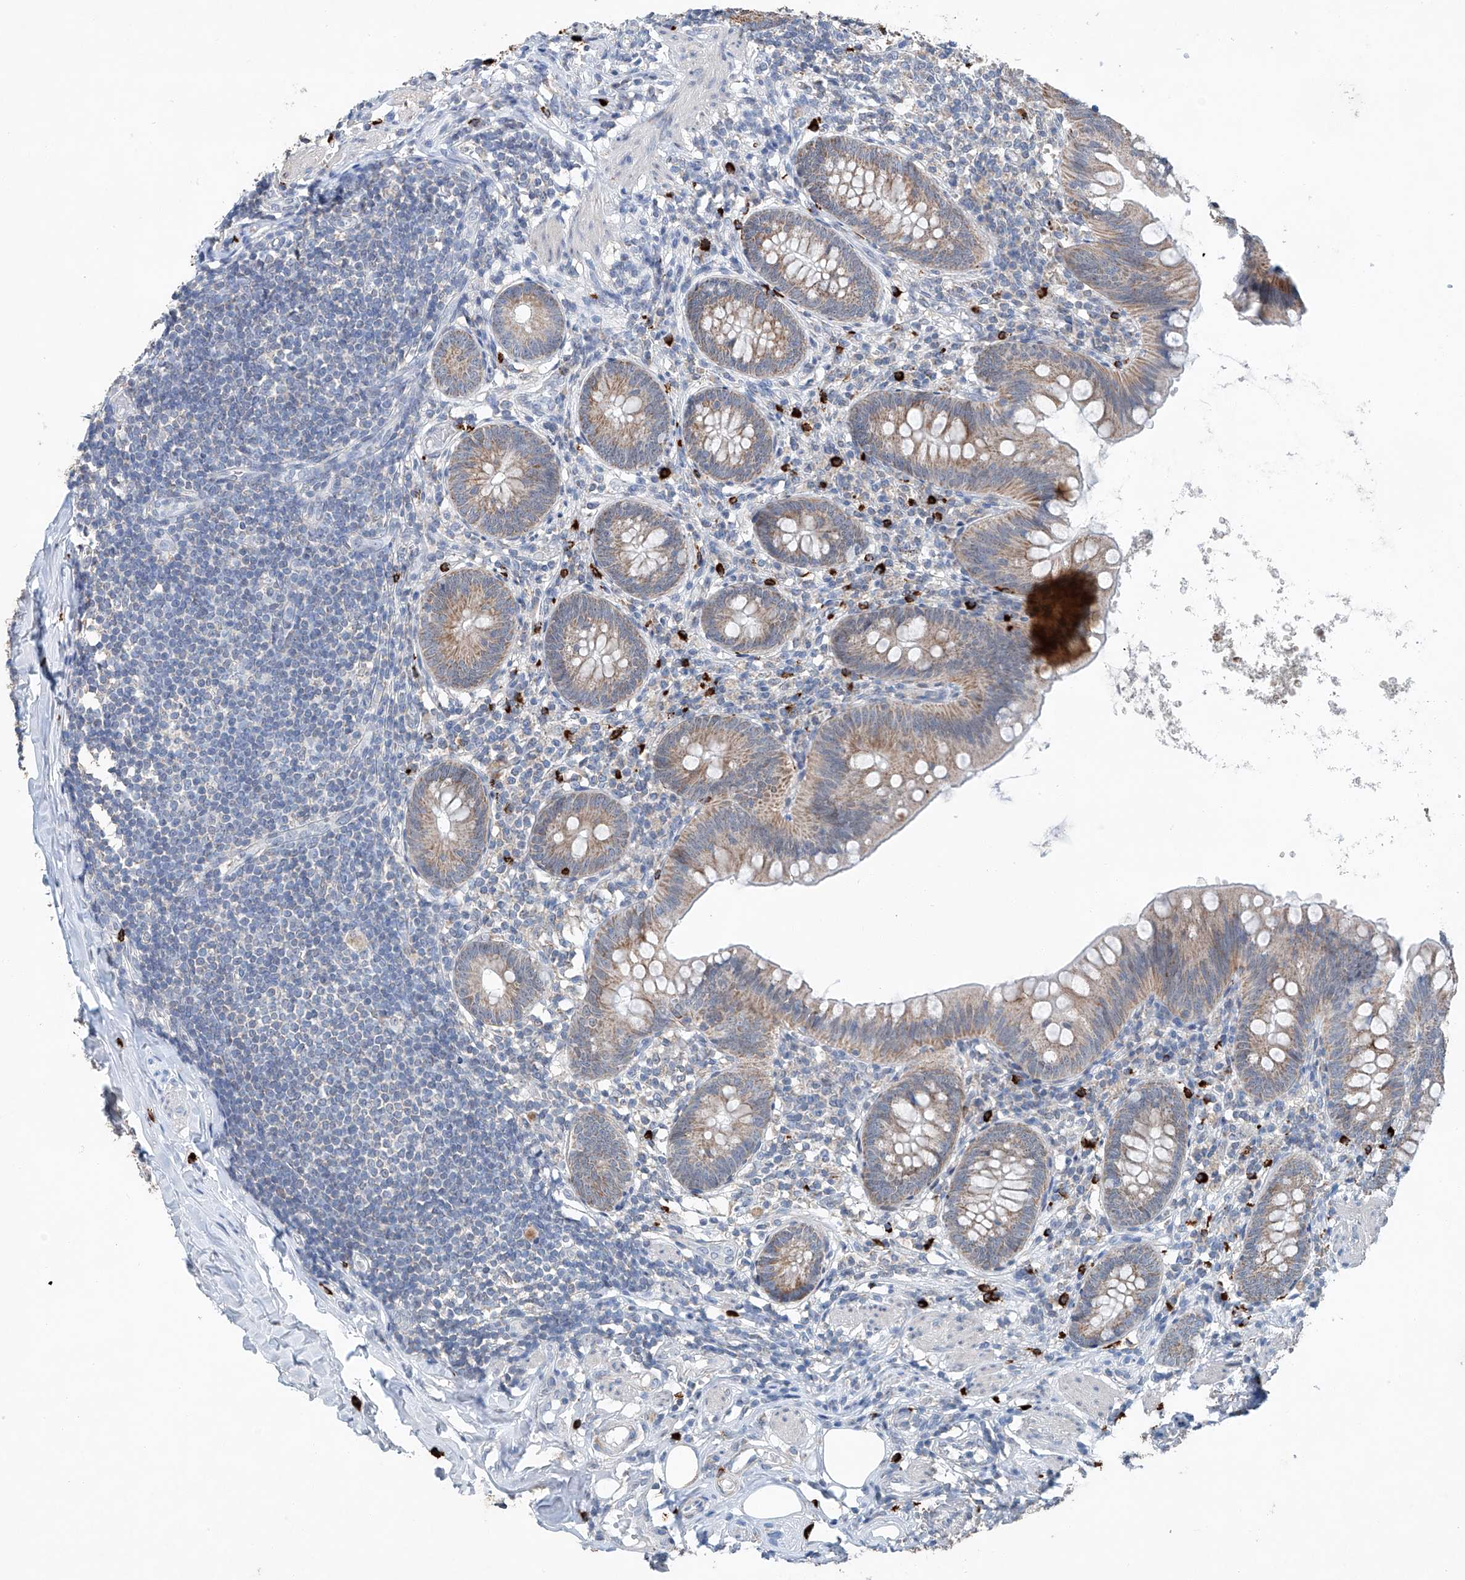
{"staining": {"intensity": "weak", "quantity": ">75%", "location": "cytoplasmic/membranous"}, "tissue": "appendix", "cell_type": "Glandular cells", "image_type": "normal", "snomed": [{"axis": "morphology", "description": "Normal tissue, NOS"}, {"axis": "topography", "description": "Appendix"}], "caption": "Weak cytoplasmic/membranous staining for a protein is identified in about >75% of glandular cells of benign appendix using immunohistochemistry.", "gene": "KLF15", "patient": {"sex": "female", "age": 62}}